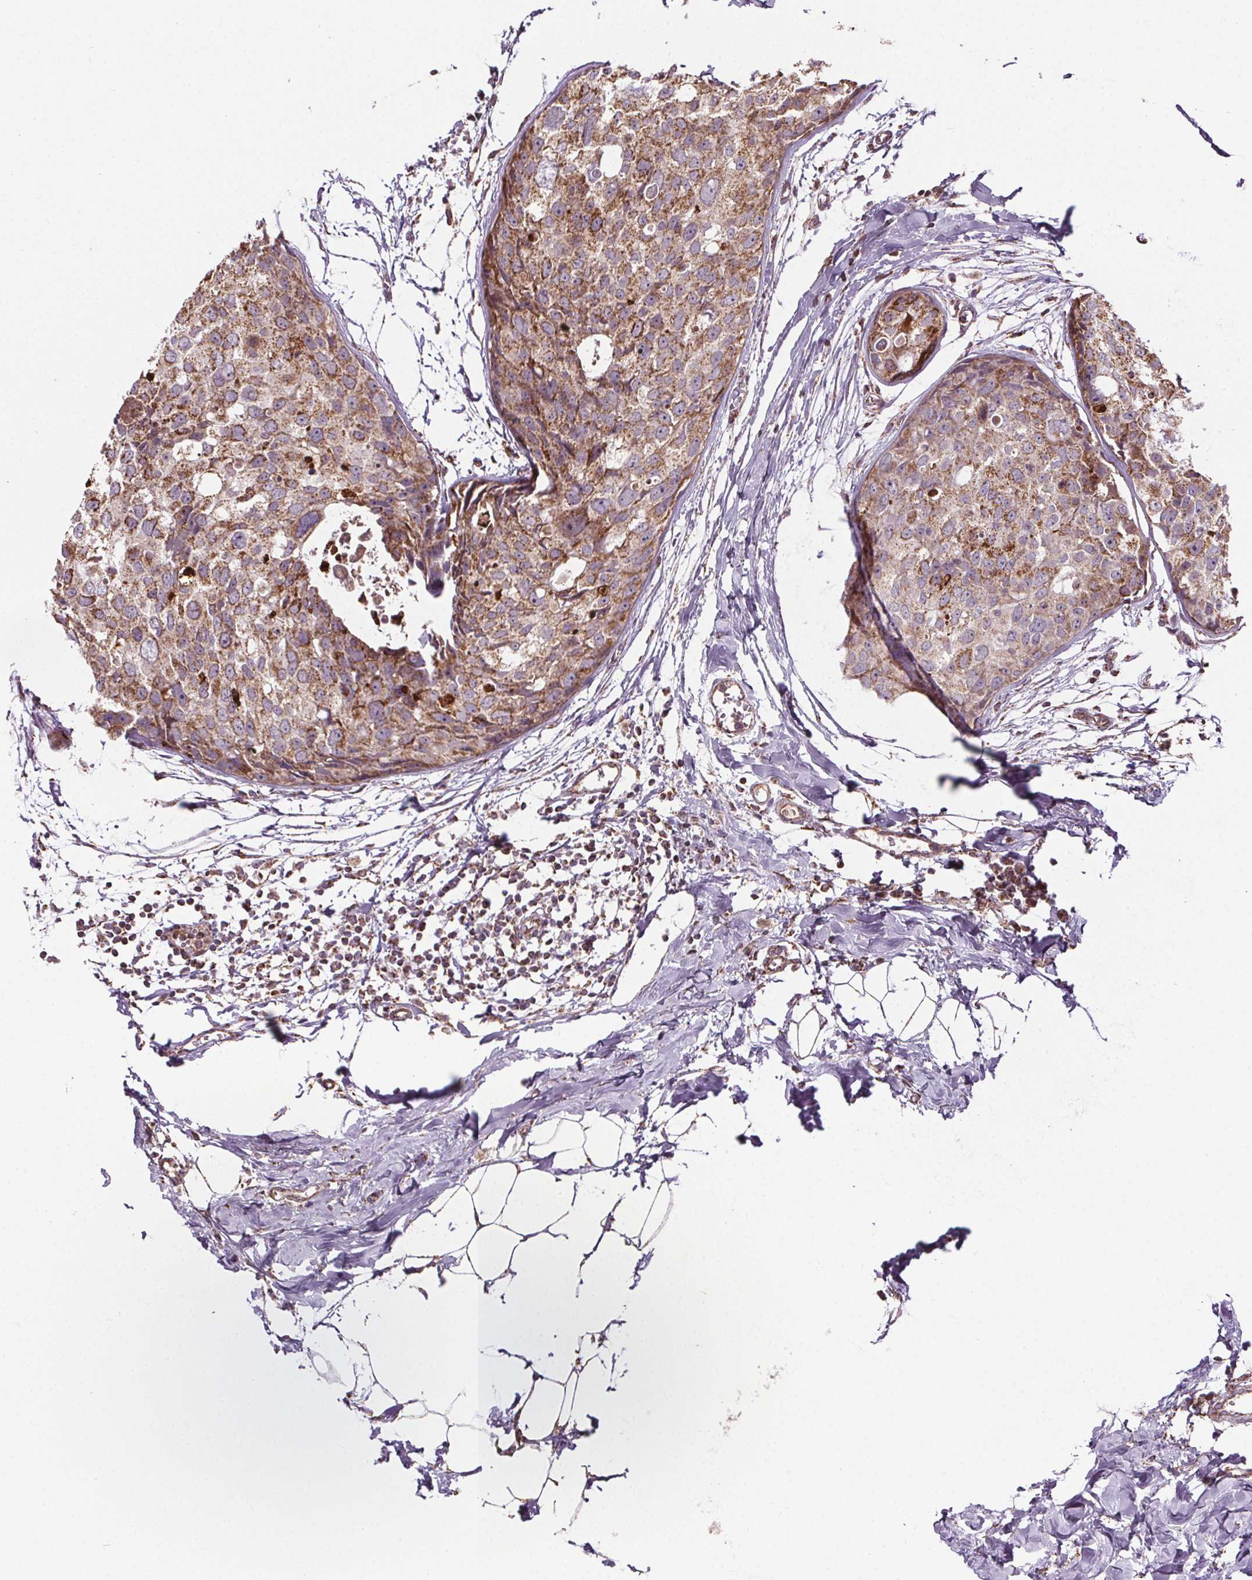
{"staining": {"intensity": "moderate", "quantity": ">75%", "location": "cytoplasmic/membranous"}, "tissue": "breast cancer", "cell_type": "Tumor cells", "image_type": "cancer", "snomed": [{"axis": "morphology", "description": "Duct carcinoma"}, {"axis": "topography", "description": "Breast"}], "caption": "The photomicrograph demonstrates a brown stain indicating the presence of a protein in the cytoplasmic/membranous of tumor cells in breast cancer.", "gene": "SUCLA2", "patient": {"sex": "female", "age": 38}}